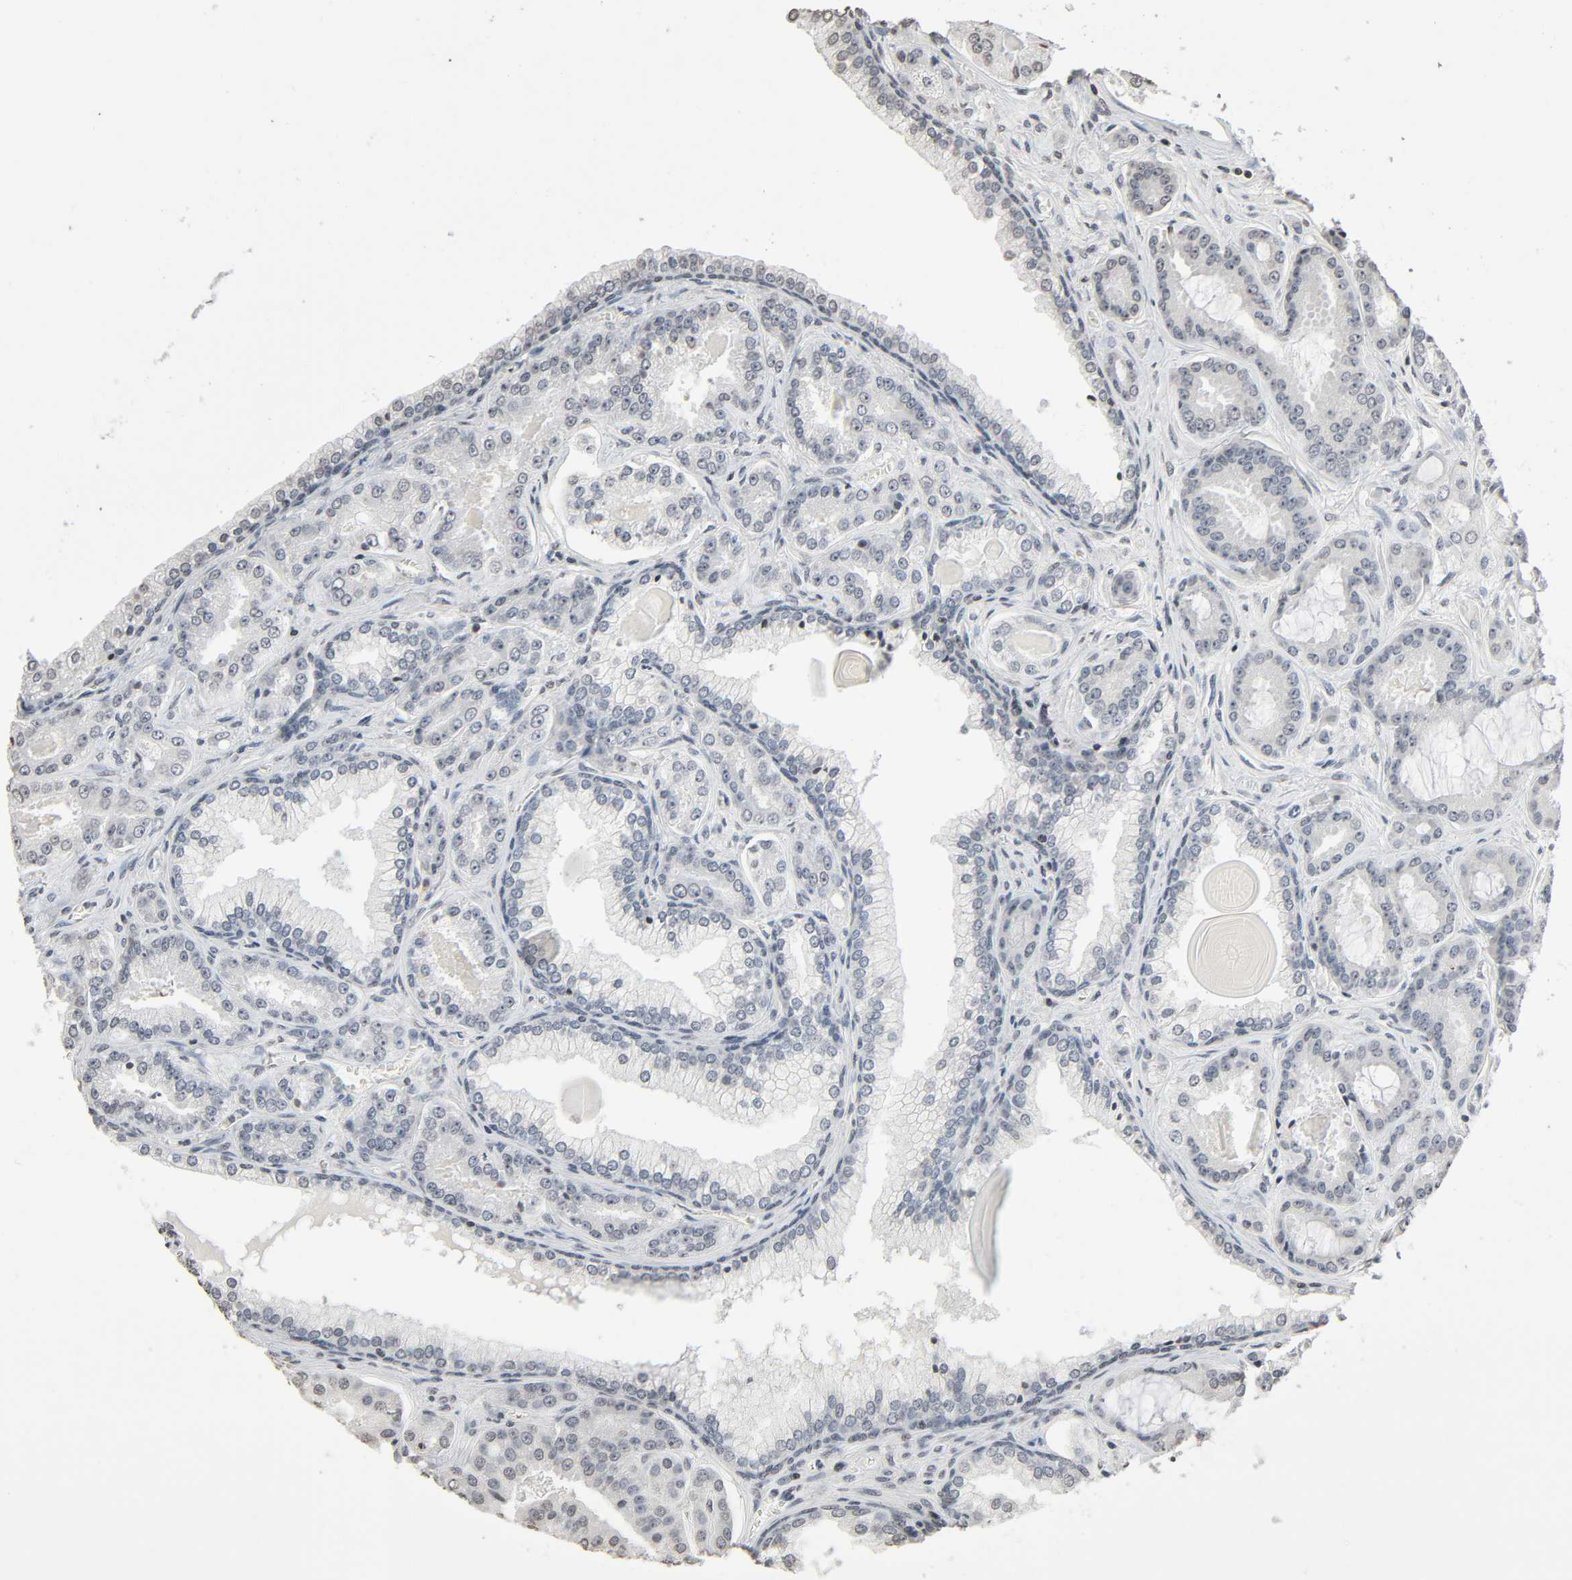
{"staining": {"intensity": "negative", "quantity": "none", "location": "none"}, "tissue": "prostate cancer", "cell_type": "Tumor cells", "image_type": "cancer", "snomed": [{"axis": "morphology", "description": "Adenocarcinoma, Low grade"}, {"axis": "topography", "description": "Prostate"}], "caption": "Immunohistochemical staining of low-grade adenocarcinoma (prostate) demonstrates no significant staining in tumor cells.", "gene": "STK4", "patient": {"sex": "male", "age": 59}}